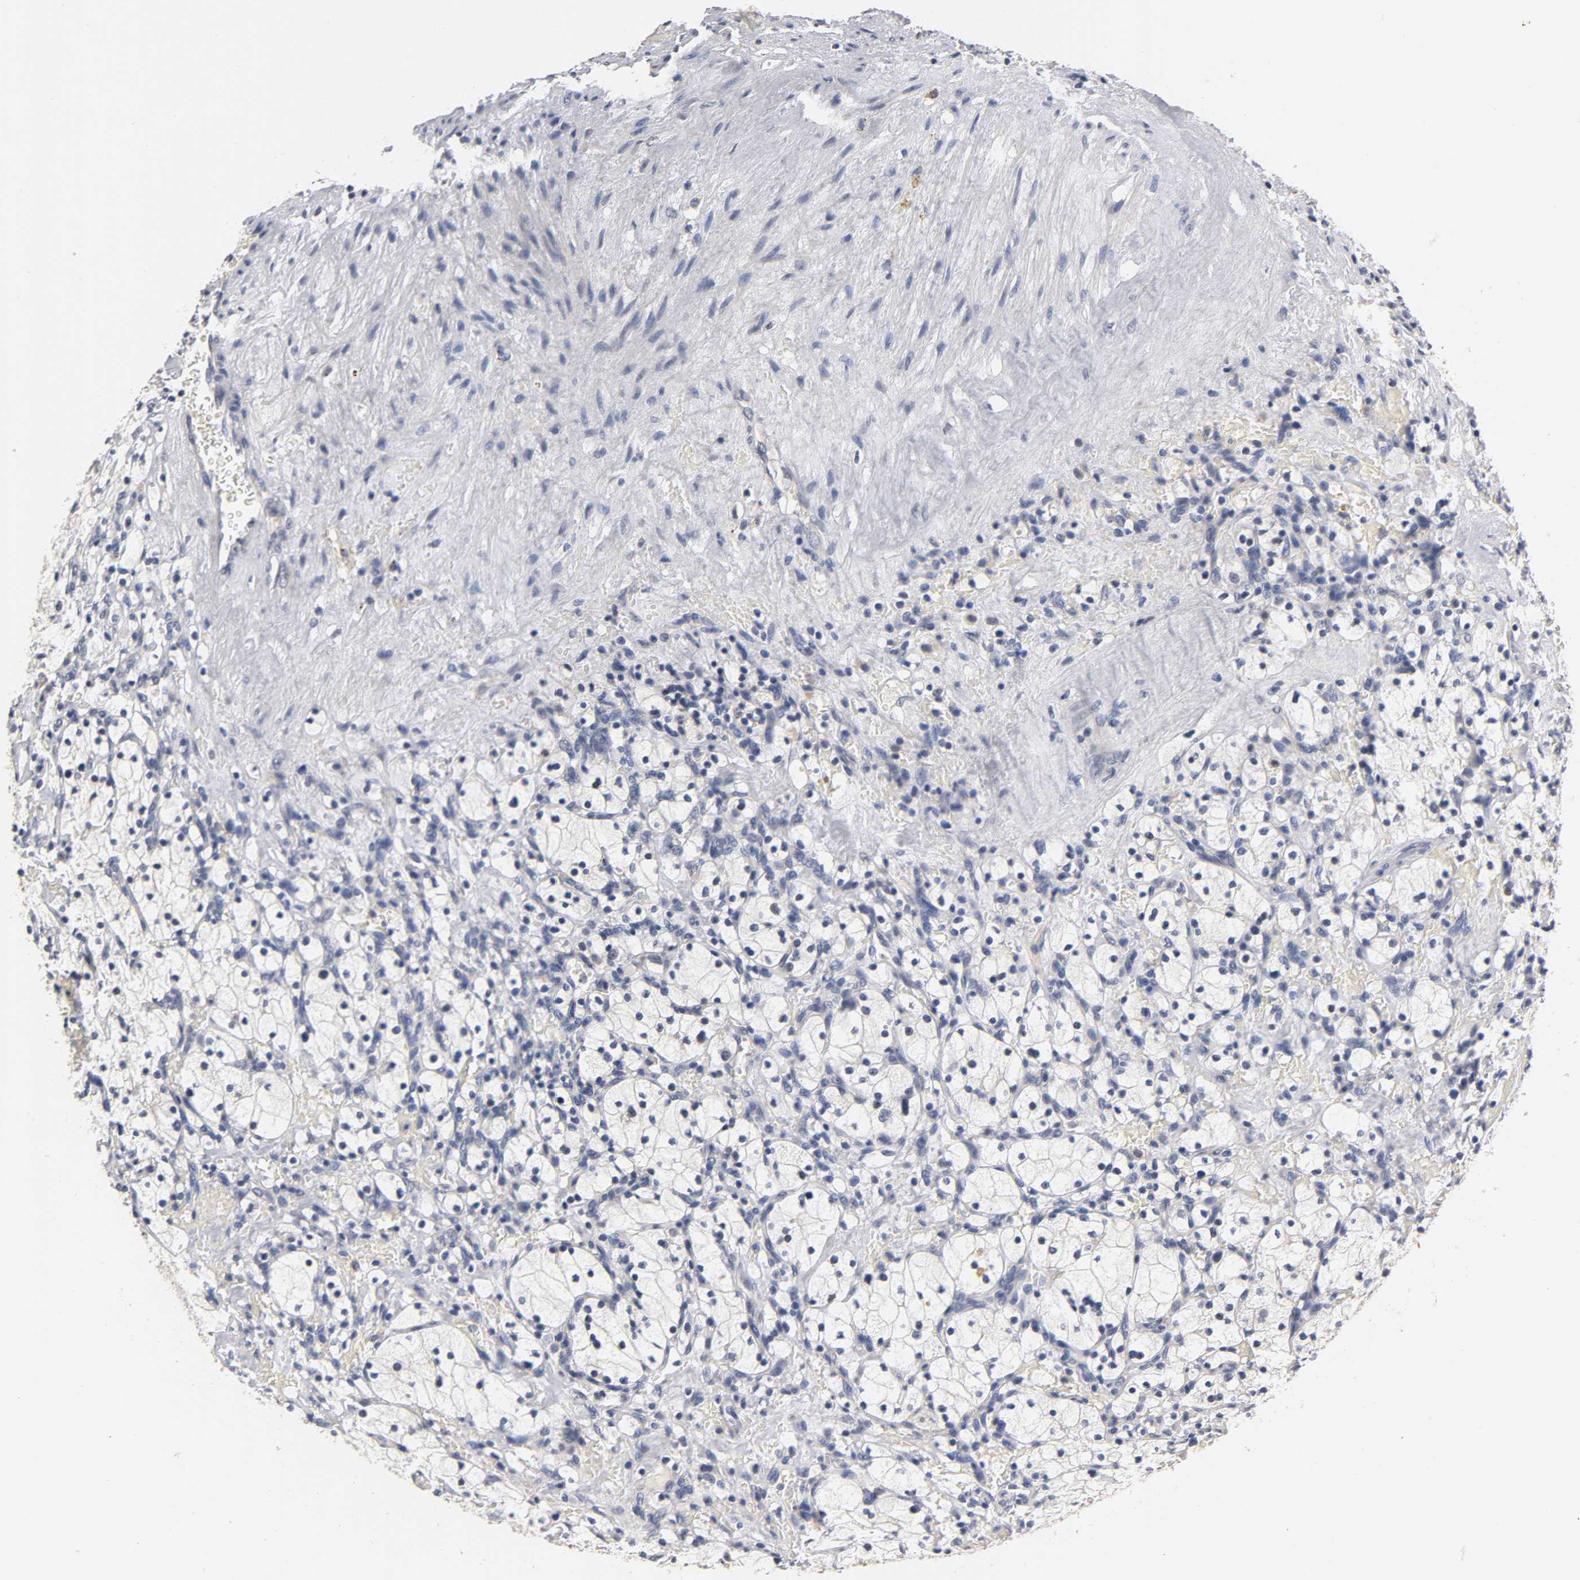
{"staining": {"intensity": "negative", "quantity": "none", "location": "none"}, "tissue": "renal cancer", "cell_type": "Tumor cells", "image_type": "cancer", "snomed": [{"axis": "morphology", "description": "Adenocarcinoma, NOS"}, {"axis": "topography", "description": "Kidney"}], "caption": "Immunohistochemistry micrograph of human renal cancer stained for a protein (brown), which demonstrates no staining in tumor cells.", "gene": "OVOL1", "patient": {"sex": "female", "age": 83}}